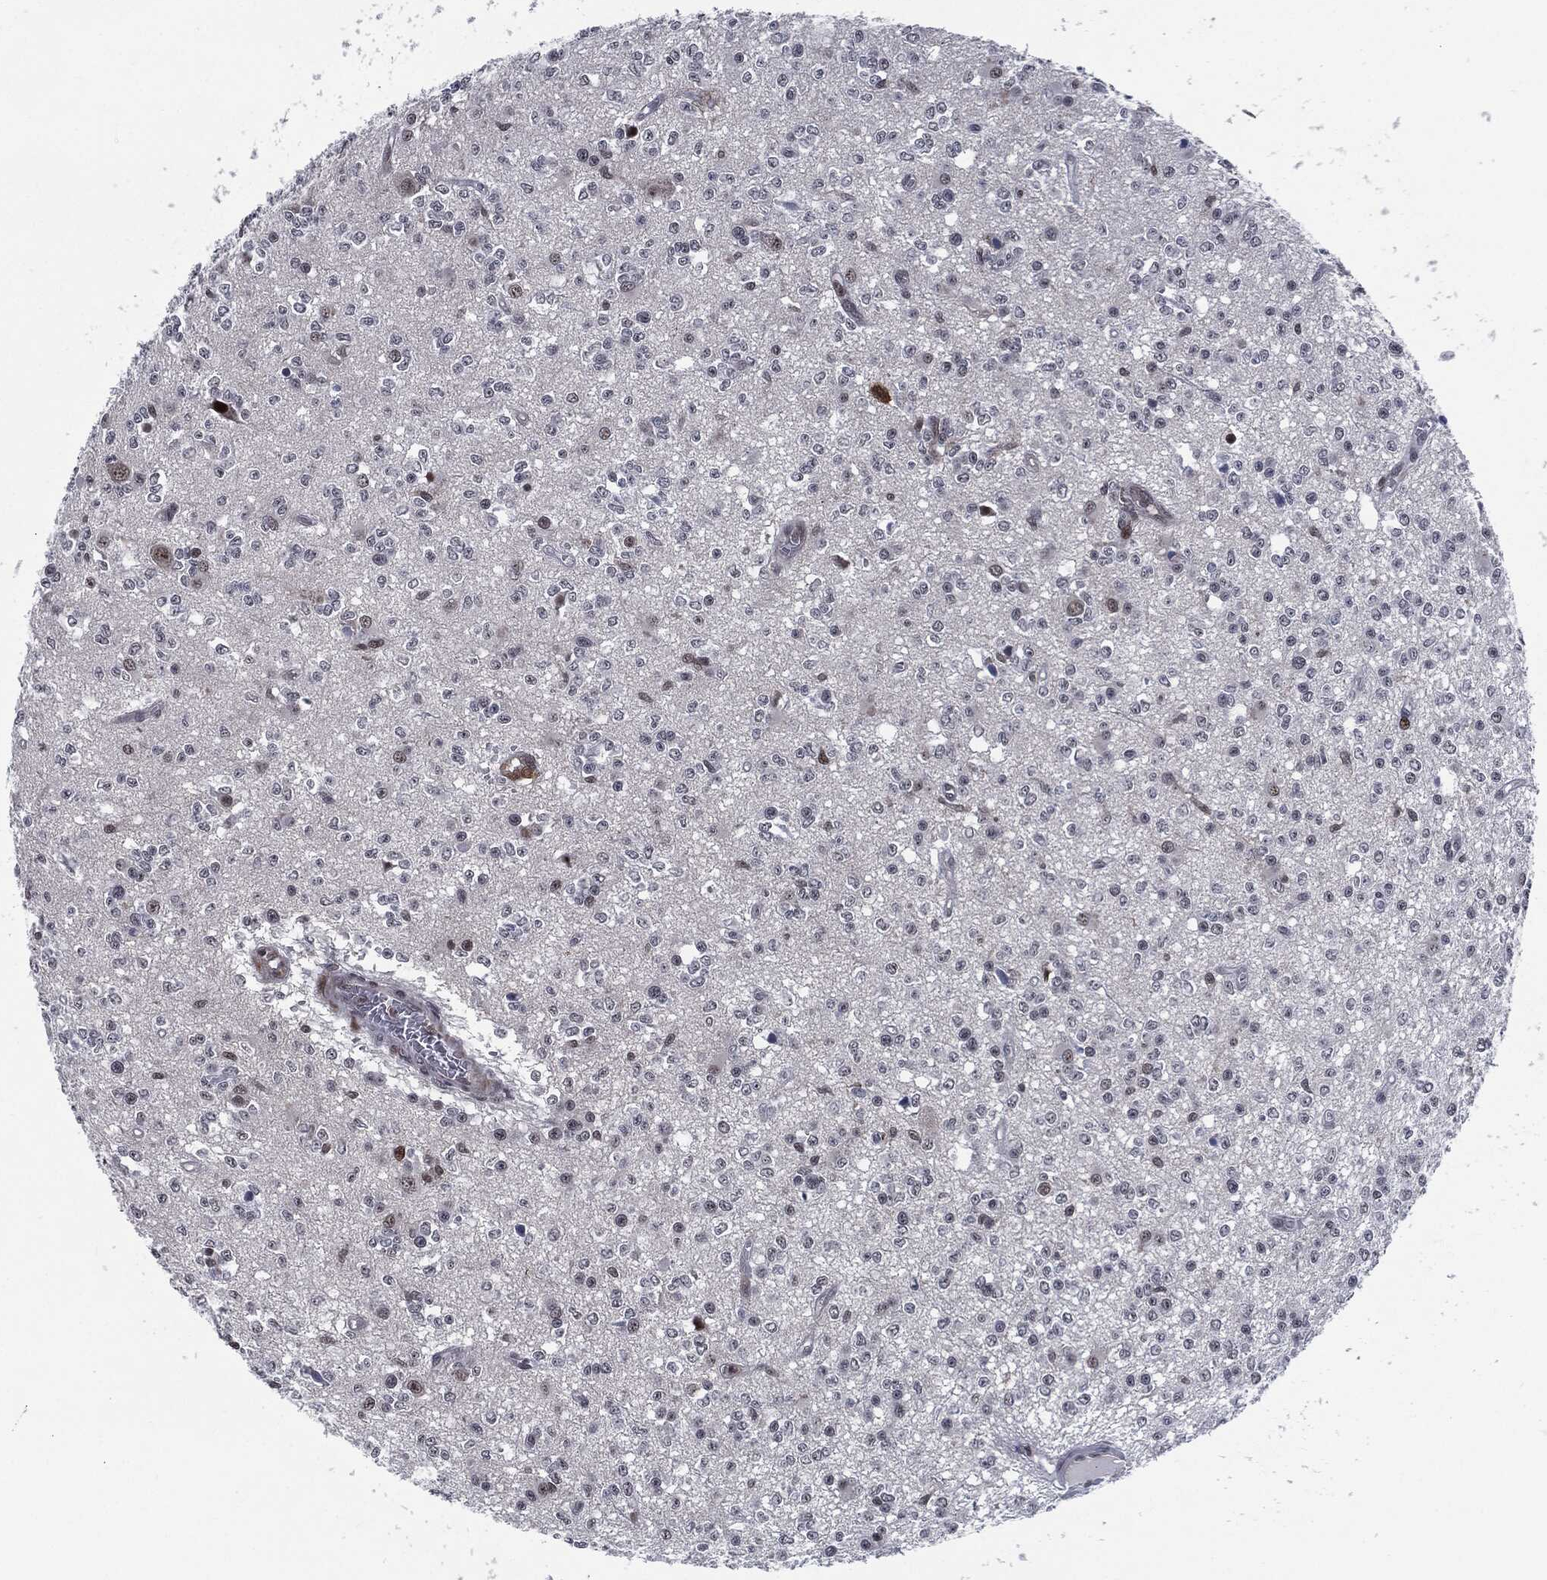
{"staining": {"intensity": "strong", "quantity": "<25%", "location": "nuclear"}, "tissue": "glioma", "cell_type": "Tumor cells", "image_type": "cancer", "snomed": [{"axis": "morphology", "description": "Glioma, malignant, Low grade"}, {"axis": "topography", "description": "Brain"}], "caption": "DAB immunohistochemical staining of malignant glioma (low-grade) demonstrates strong nuclear protein expression in approximately <25% of tumor cells.", "gene": "AKT2", "patient": {"sex": "female", "age": 45}}